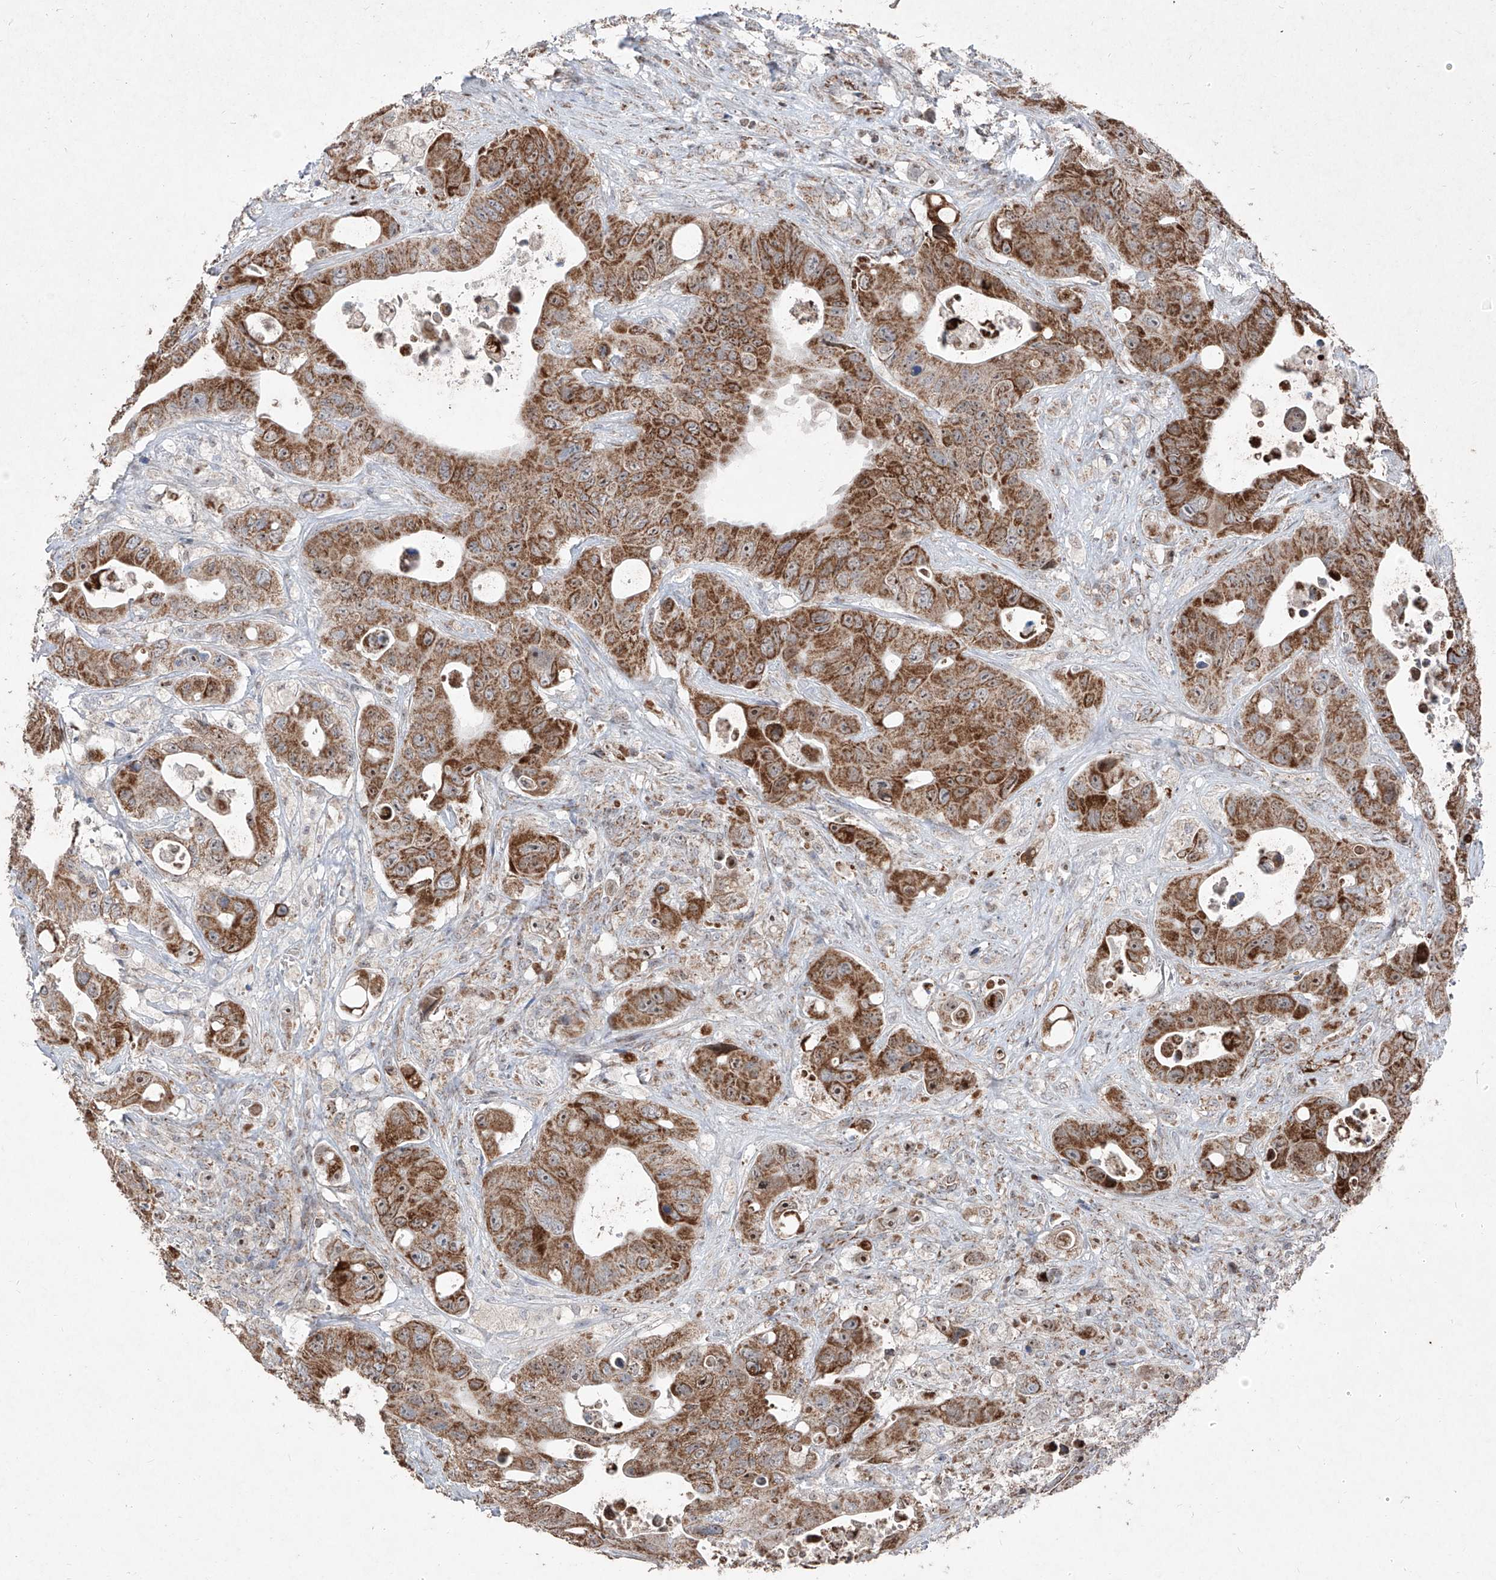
{"staining": {"intensity": "moderate", "quantity": ">75%", "location": "cytoplasmic/membranous"}, "tissue": "colorectal cancer", "cell_type": "Tumor cells", "image_type": "cancer", "snomed": [{"axis": "morphology", "description": "Adenocarcinoma, NOS"}, {"axis": "topography", "description": "Colon"}], "caption": "Immunohistochemical staining of colorectal cancer displays medium levels of moderate cytoplasmic/membranous protein expression in approximately >75% of tumor cells.", "gene": "NDUFB3", "patient": {"sex": "female", "age": 46}}